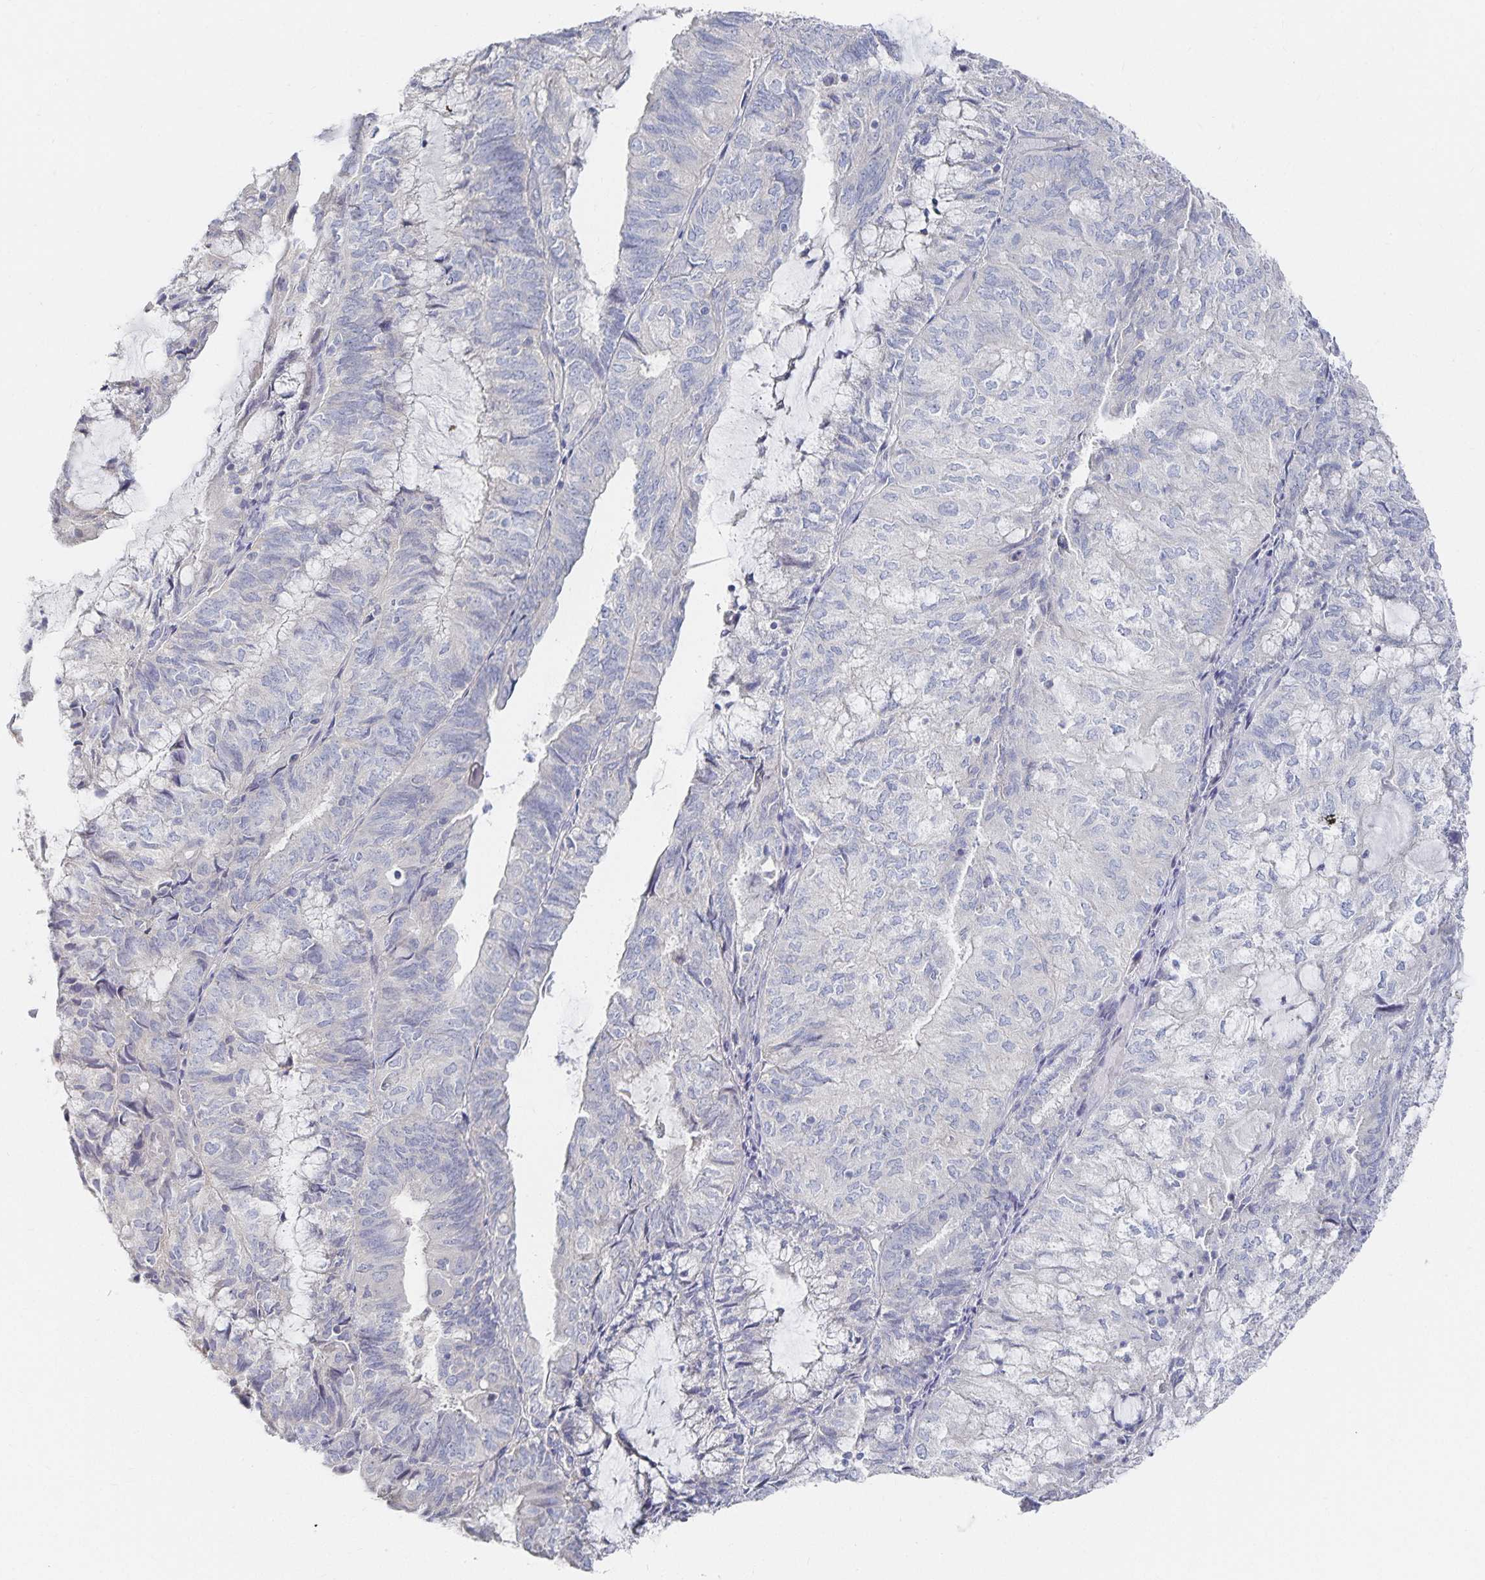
{"staining": {"intensity": "negative", "quantity": "none", "location": "none"}, "tissue": "endometrial cancer", "cell_type": "Tumor cells", "image_type": "cancer", "snomed": [{"axis": "morphology", "description": "Adenocarcinoma, NOS"}, {"axis": "topography", "description": "Endometrium"}], "caption": "Immunohistochemistry (IHC) image of adenocarcinoma (endometrial) stained for a protein (brown), which demonstrates no staining in tumor cells. (Stains: DAB (3,3'-diaminobenzidine) IHC with hematoxylin counter stain, Microscopy: brightfield microscopy at high magnification).", "gene": "DNAH9", "patient": {"sex": "female", "age": 81}}